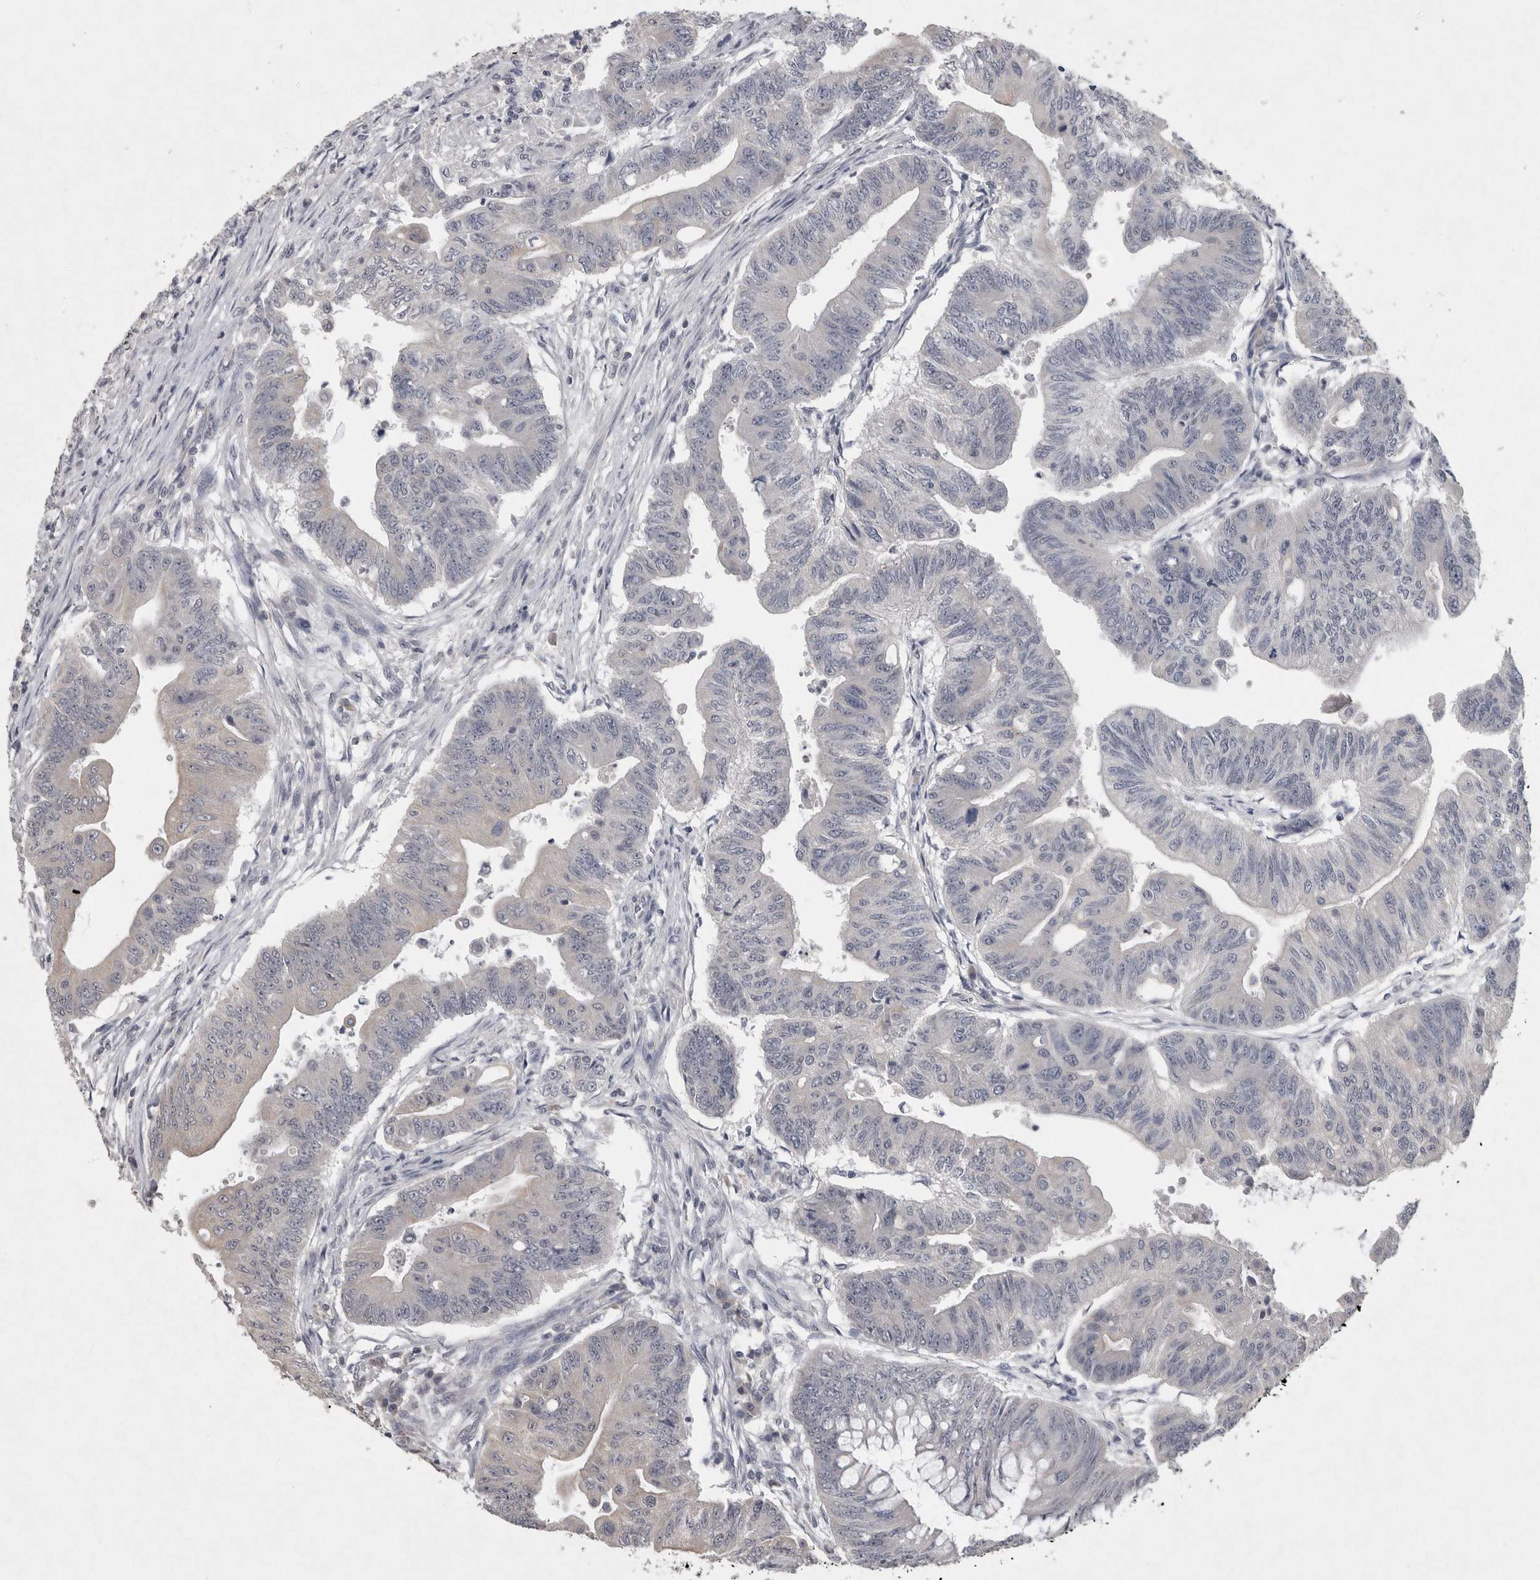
{"staining": {"intensity": "negative", "quantity": "none", "location": "none"}, "tissue": "colorectal cancer", "cell_type": "Tumor cells", "image_type": "cancer", "snomed": [{"axis": "morphology", "description": "Adenoma, NOS"}, {"axis": "morphology", "description": "Adenocarcinoma, NOS"}, {"axis": "topography", "description": "Colon"}], "caption": "Human colorectal cancer (adenocarcinoma) stained for a protein using immunohistochemistry (IHC) shows no staining in tumor cells.", "gene": "WNT7A", "patient": {"sex": "male", "age": 79}}